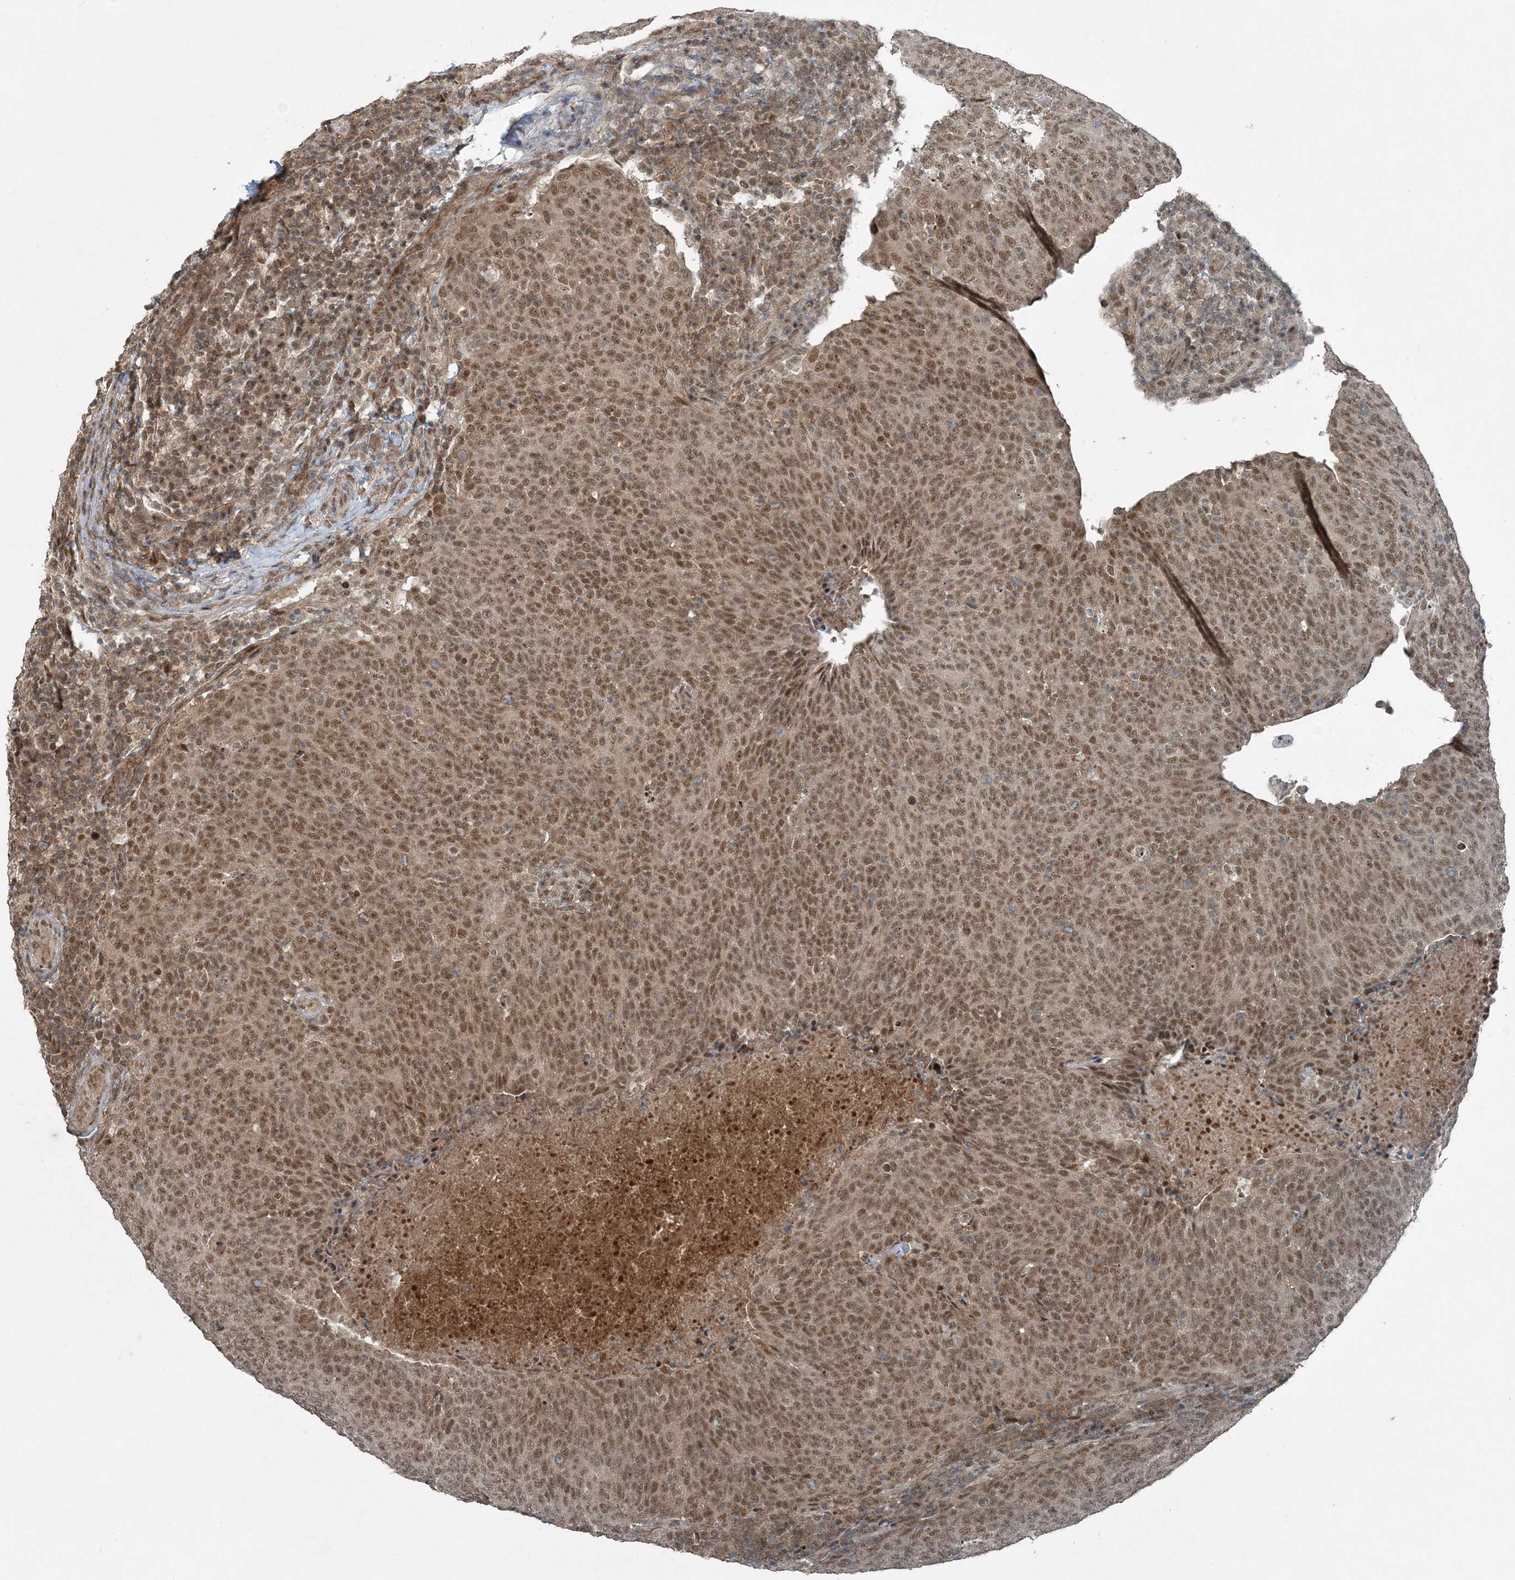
{"staining": {"intensity": "moderate", "quantity": ">75%", "location": "nuclear"}, "tissue": "head and neck cancer", "cell_type": "Tumor cells", "image_type": "cancer", "snomed": [{"axis": "morphology", "description": "Squamous cell carcinoma, NOS"}, {"axis": "morphology", "description": "Squamous cell carcinoma, metastatic, NOS"}, {"axis": "topography", "description": "Lymph node"}, {"axis": "topography", "description": "Head-Neck"}], "caption": "This image reveals immunohistochemistry staining of head and neck metastatic squamous cell carcinoma, with medium moderate nuclear staining in about >75% of tumor cells.", "gene": "COPS7B", "patient": {"sex": "male", "age": 62}}